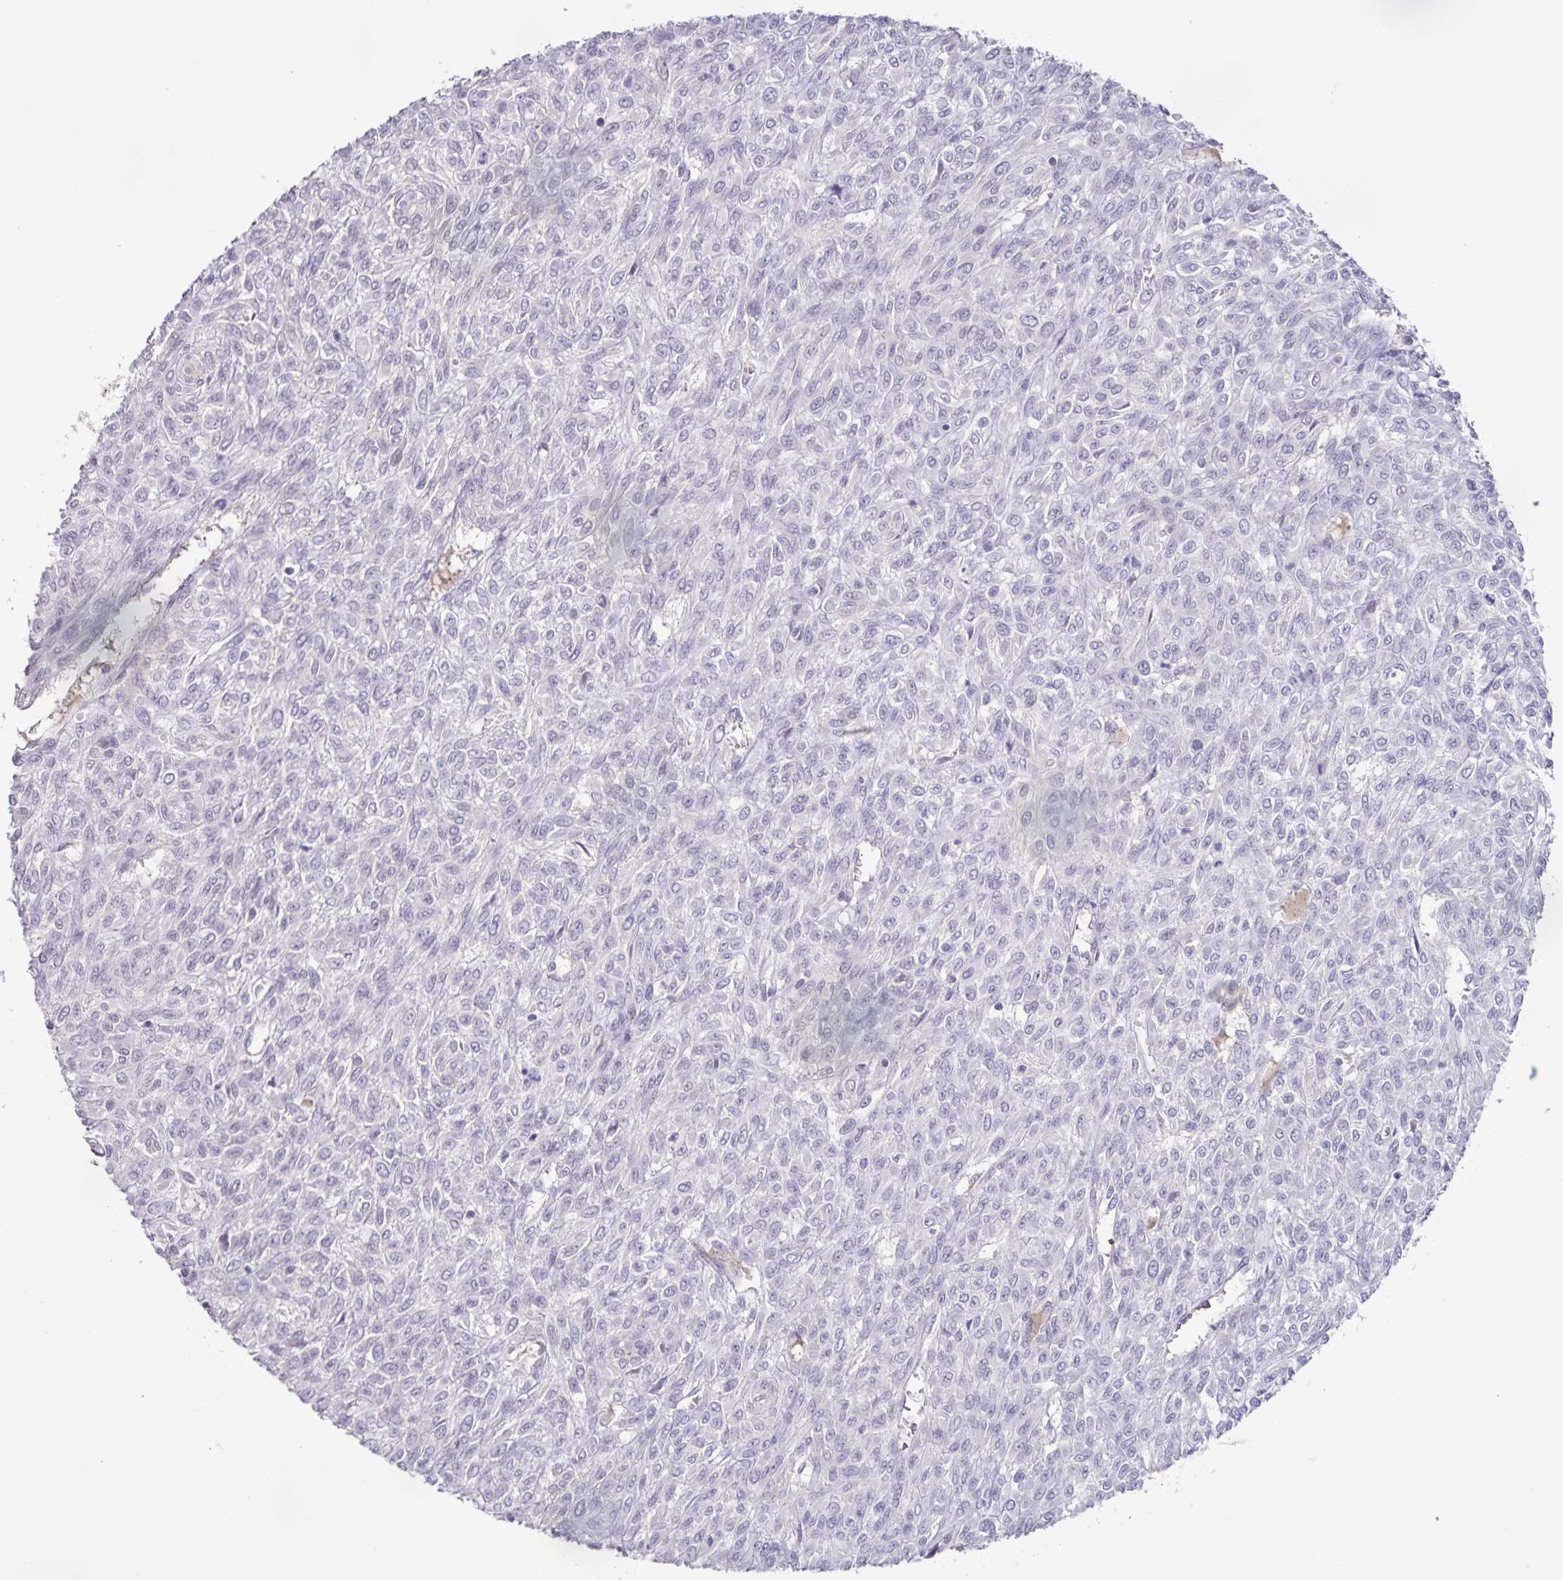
{"staining": {"intensity": "negative", "quantity": "none", "location": "none"}, "tissue": "renal cancer", "cell_type": "Tumor cells", "image_type": "cancer", "snomed": [{"axis": "morphology", "description": "Adenocarcinoma, NOS"}, {"axis": "topography", "description": "Kidney"}], "caption": "This is a histopathology image of IHC staining of renal cancer, which shows no staining in tumor cells.", "gene": "INSL5", "patient": {"sex": "male", "age": 58}}